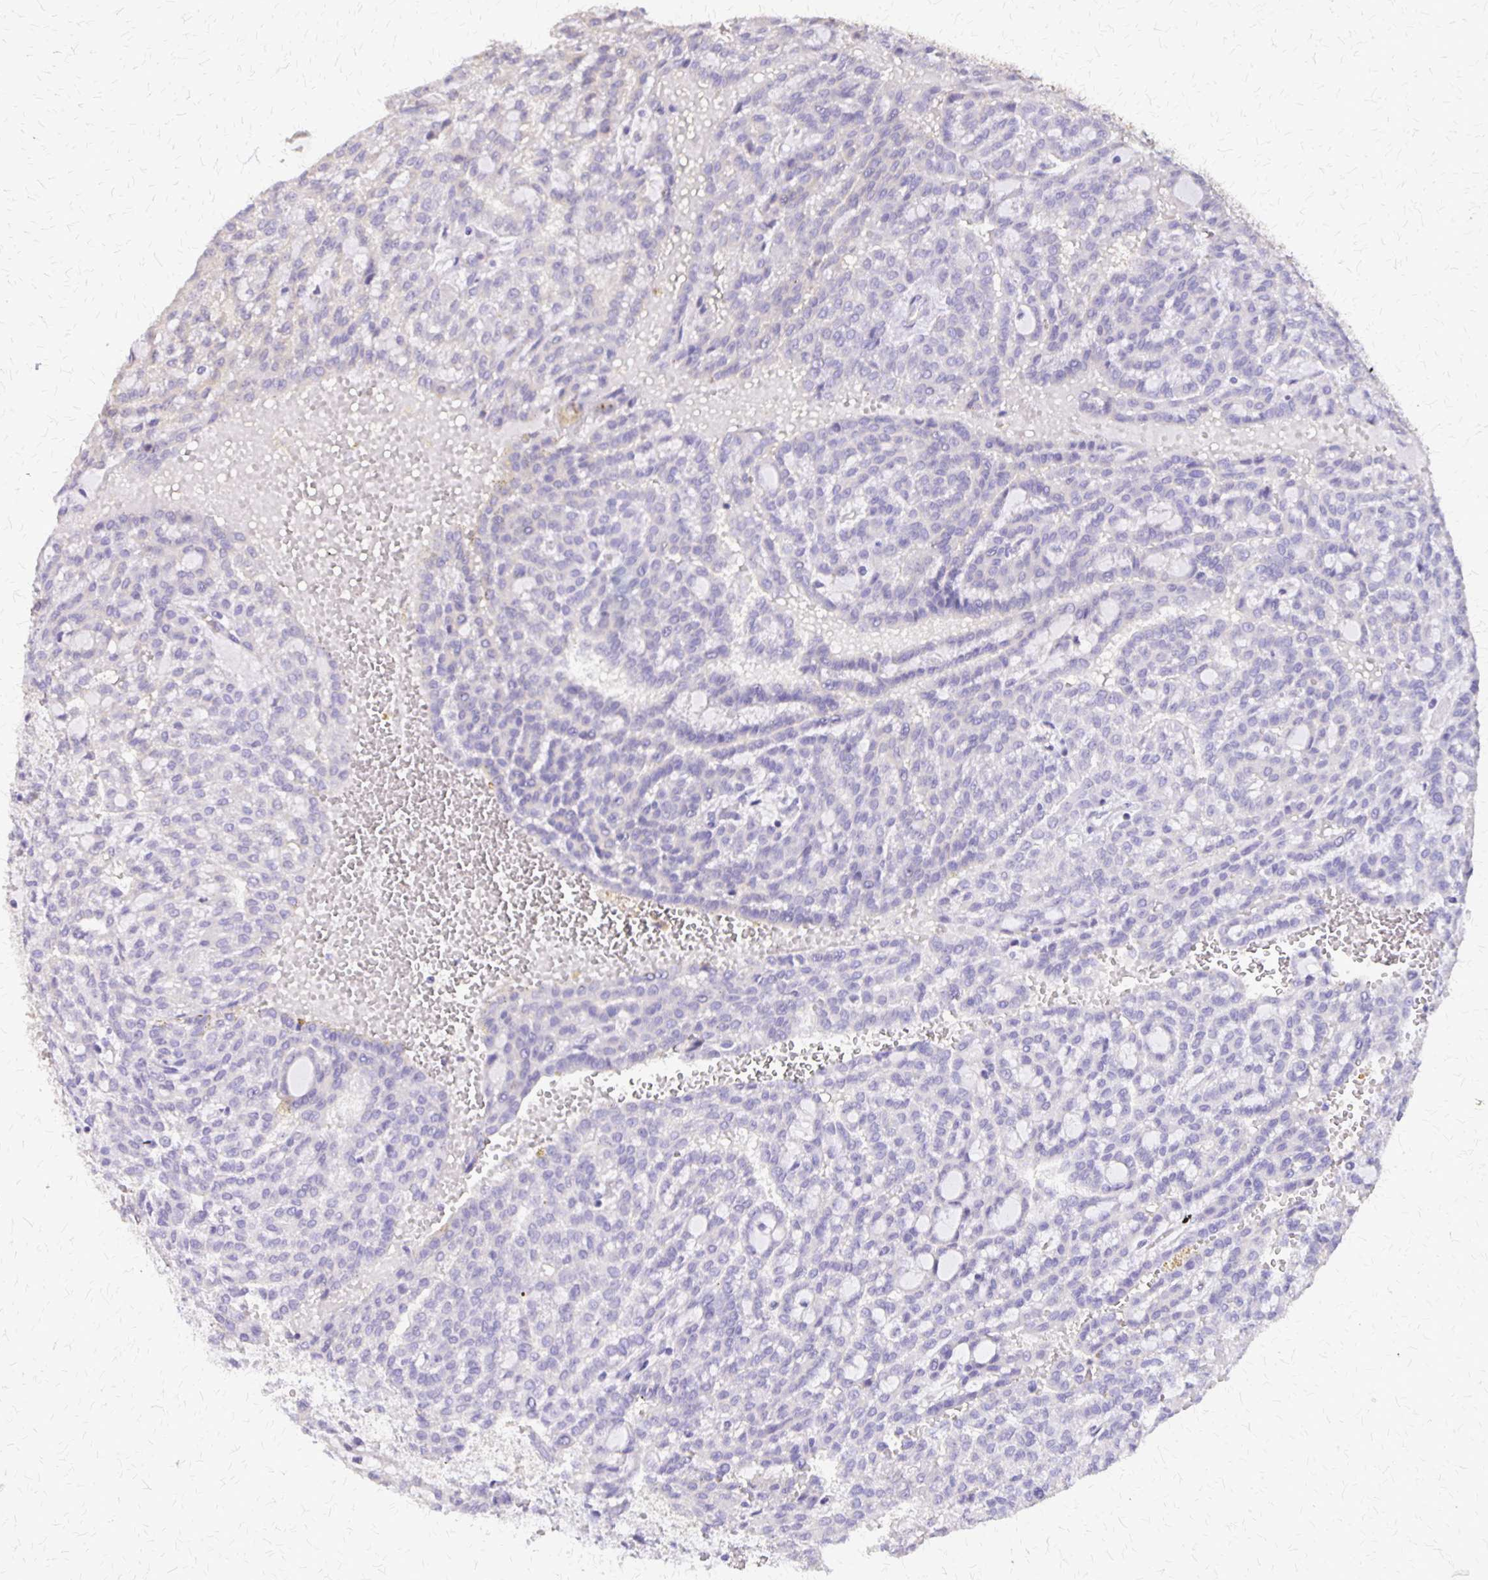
{"staining": {"intensity": "negative", "quantity": "none", "location": "none"}, "tissue": "renal cancer", "cell_type": "Tumor cells", "image_type": "cancer", "snomed": [{"axis": "morphology", "description": "Adenocarcinoma, NOS"}, {"axis": "topography", "description": "Kidney"}], "caption": "IHC photomicrograph of renal cancer stained for a protein (brown), which demonstrates no positivity in tumor cells.", "gene": "SI", "patient": {"sex": "male", "age": 63}}